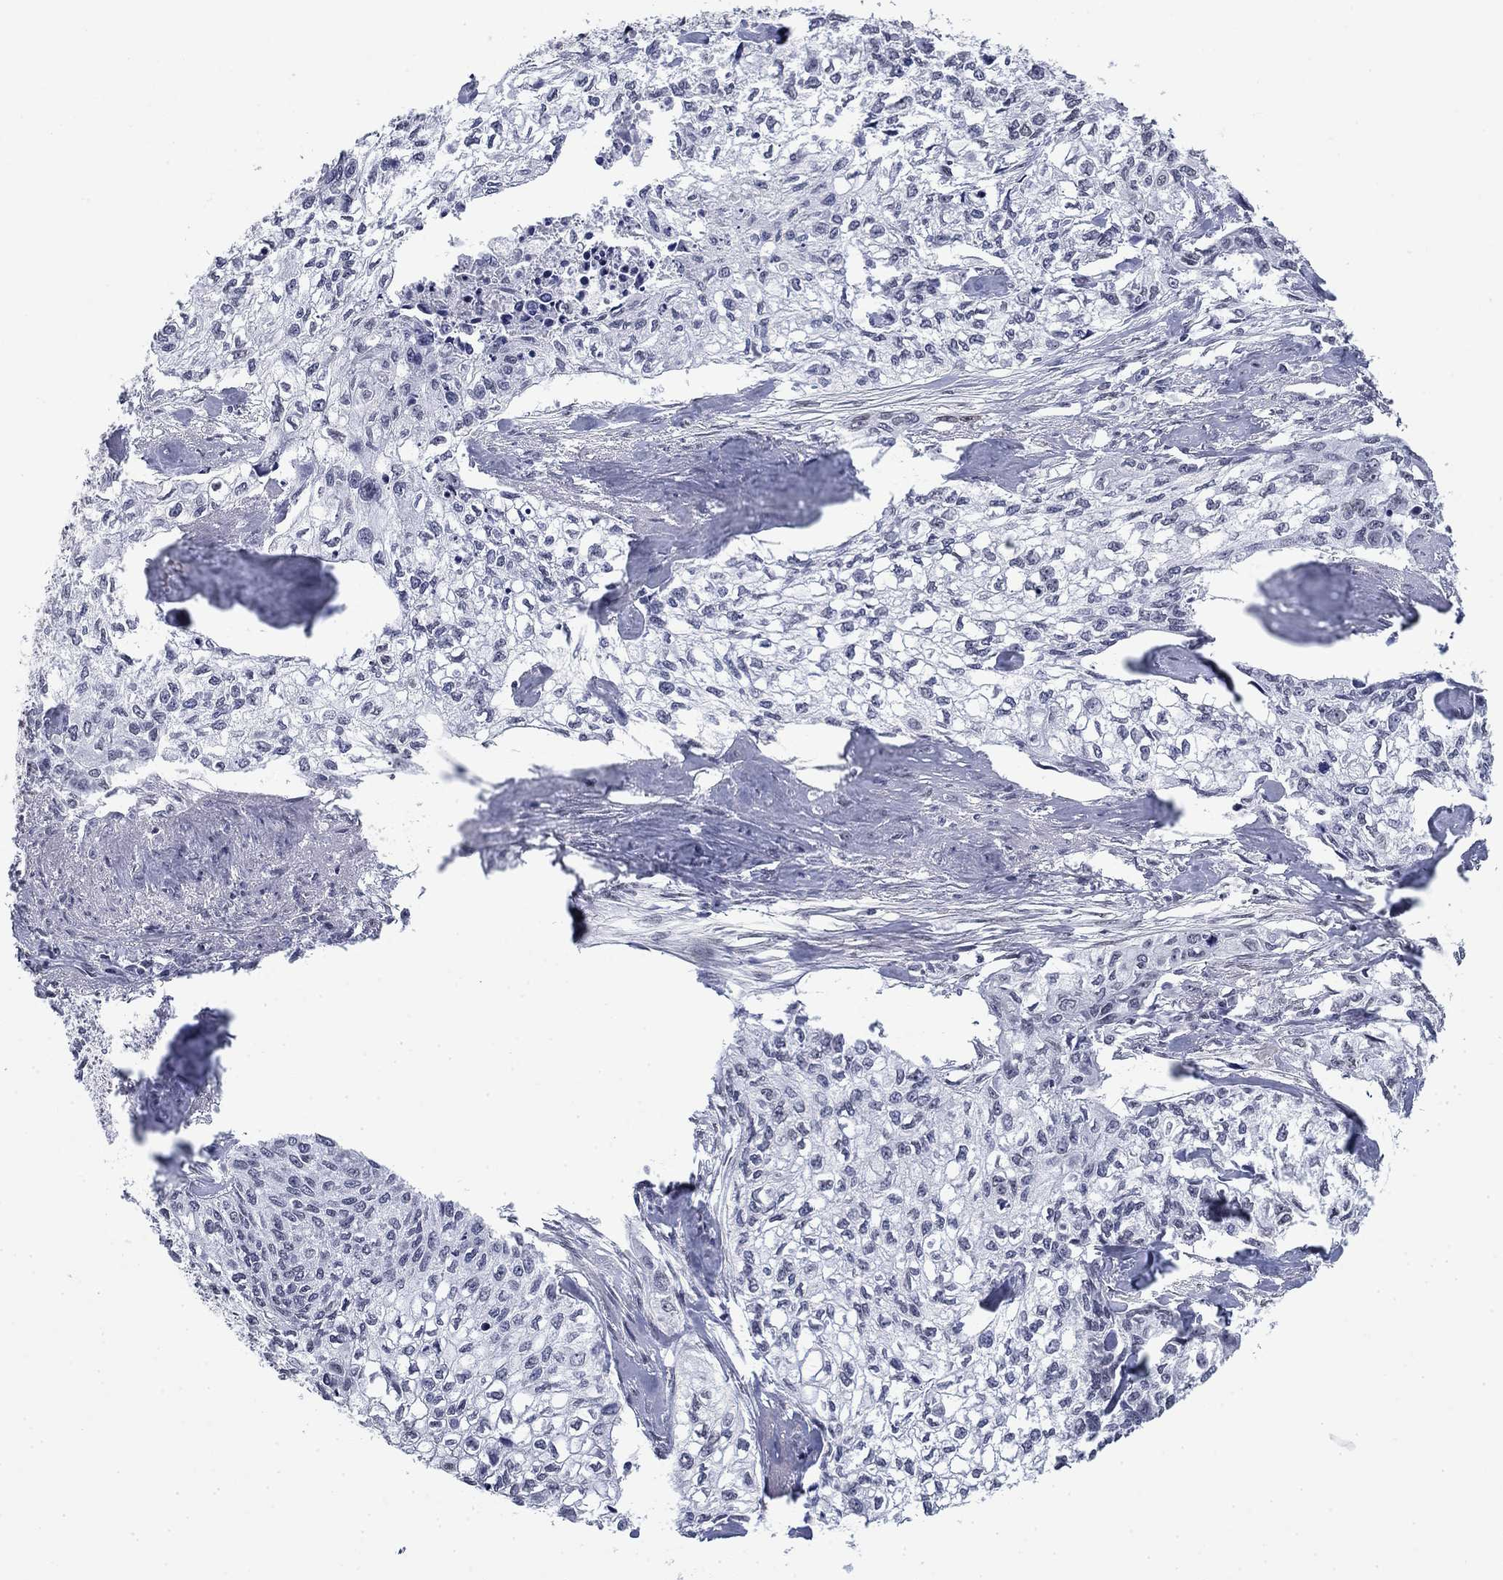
{"staining": {"intensity": "negative", "quantity": "none", "location": "none"}, "tissue": "cervical cancer", "cell_type": "Tumor cells", "image_type": "cancer", "snomed": [{"axis": "morphology", "description": "Squamous cell carcinoma, NOS"}, {"axis": "topography", "description": "Cervix"}], "caption": "DAB (3,3'-diaminobenzidine) immunohistochemical staining of human squamous cell carcinoma (cervical) shows no significant expression in tumor cells.", "gene": "TOR1AIP1", "patient": {"sex": "female", "age": 58}}